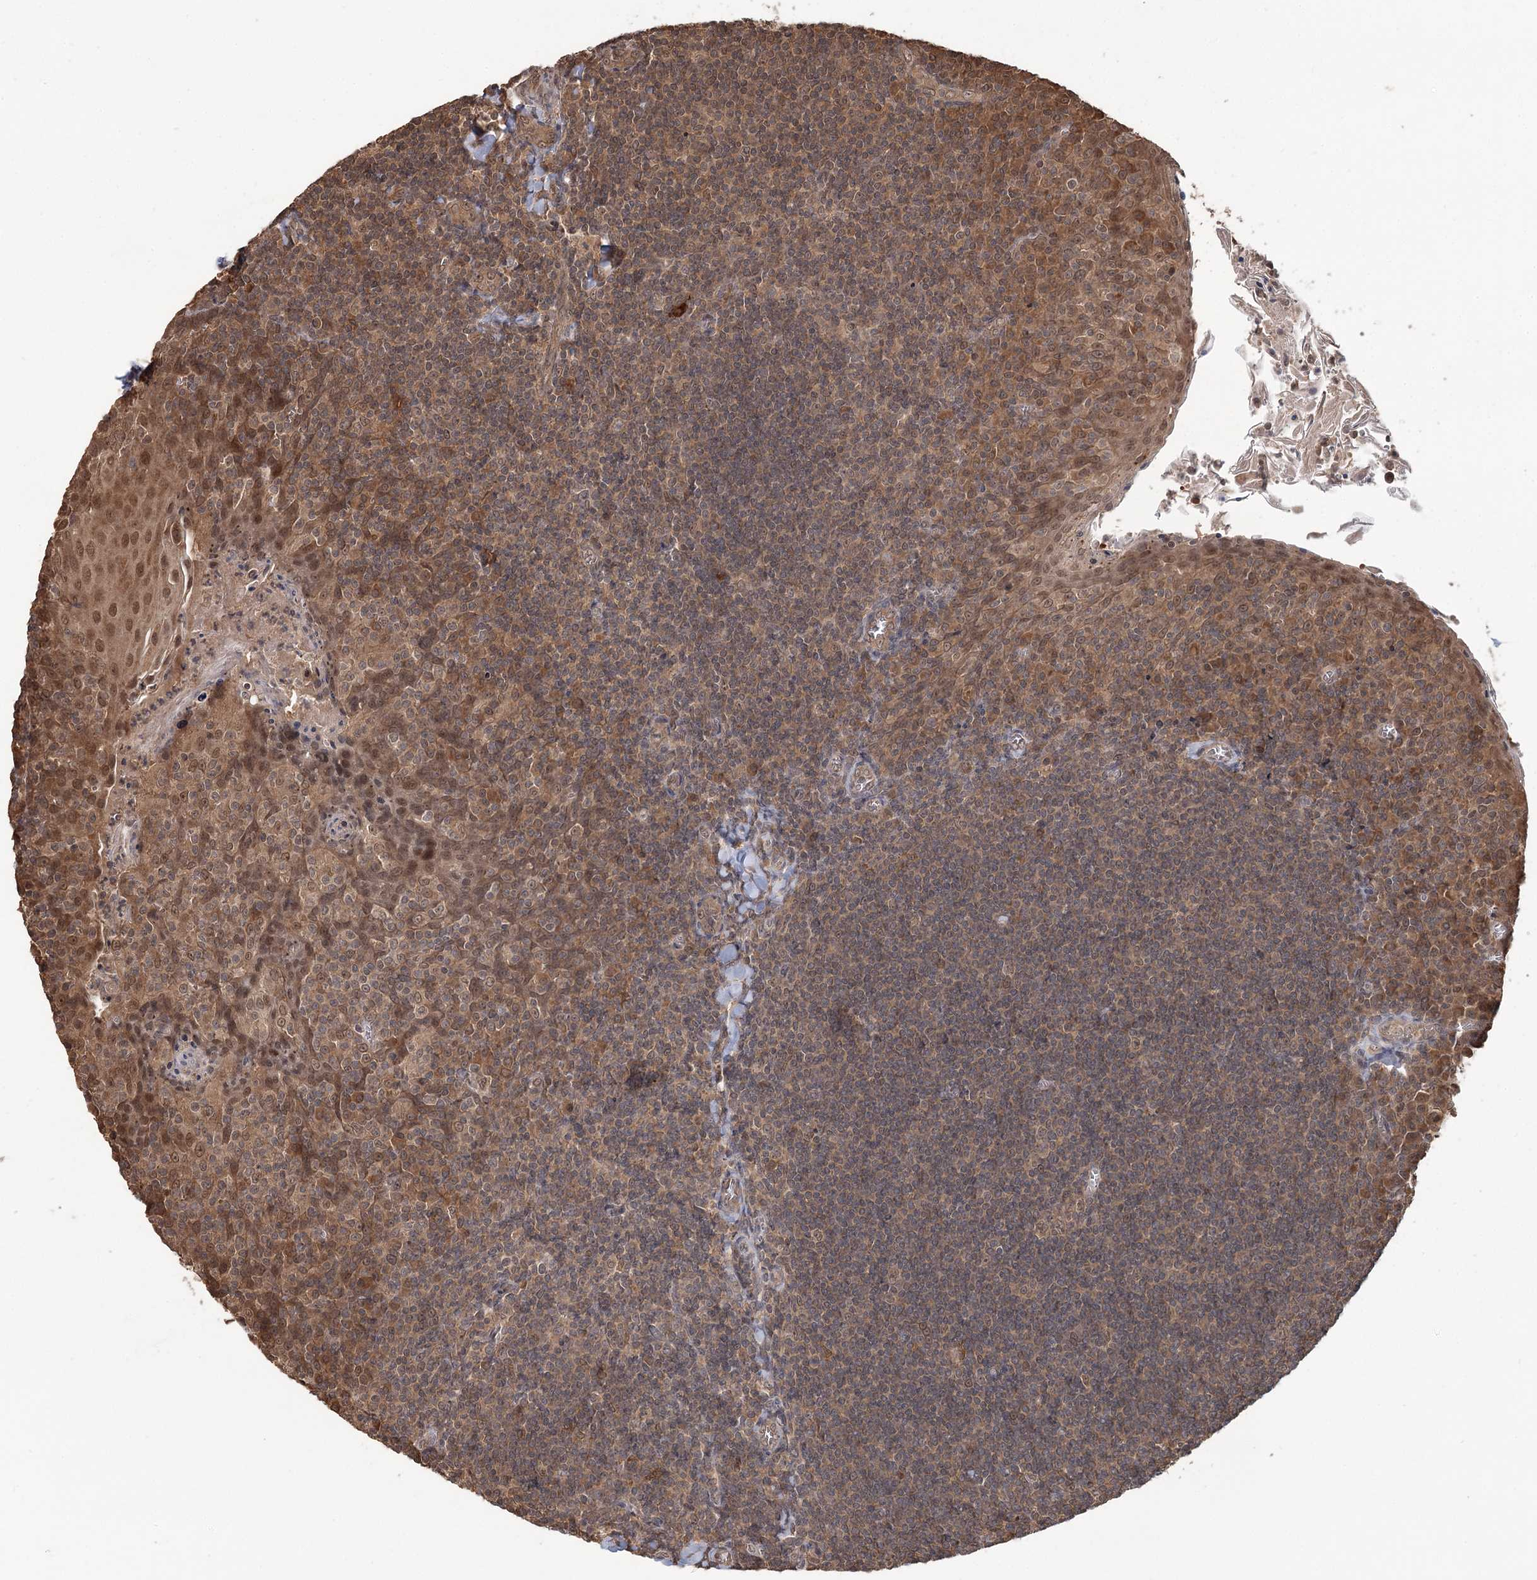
{"staining": {"intensity": "weak", "quantity": "25%-75%", "location": "cytoplasmic/membranous,nuclear"}, "tissue": "tonsil", "cell_type": "Germinal center cells", "image_type": "normal", "snomed": [{"axis": "morphology", "description": "Normal tissue, NOS"}, {"axis": "topography", "description": "Tonsil"}], "caption": "Protein expression analysis of unremarkable tonsil shows weak cytoplasmic/membranous,nuclear positivity in approximately 25%-75% of germinal center cells.", "gene": "N6AMT1", "patient": {"sex": "male", "age": 27}}